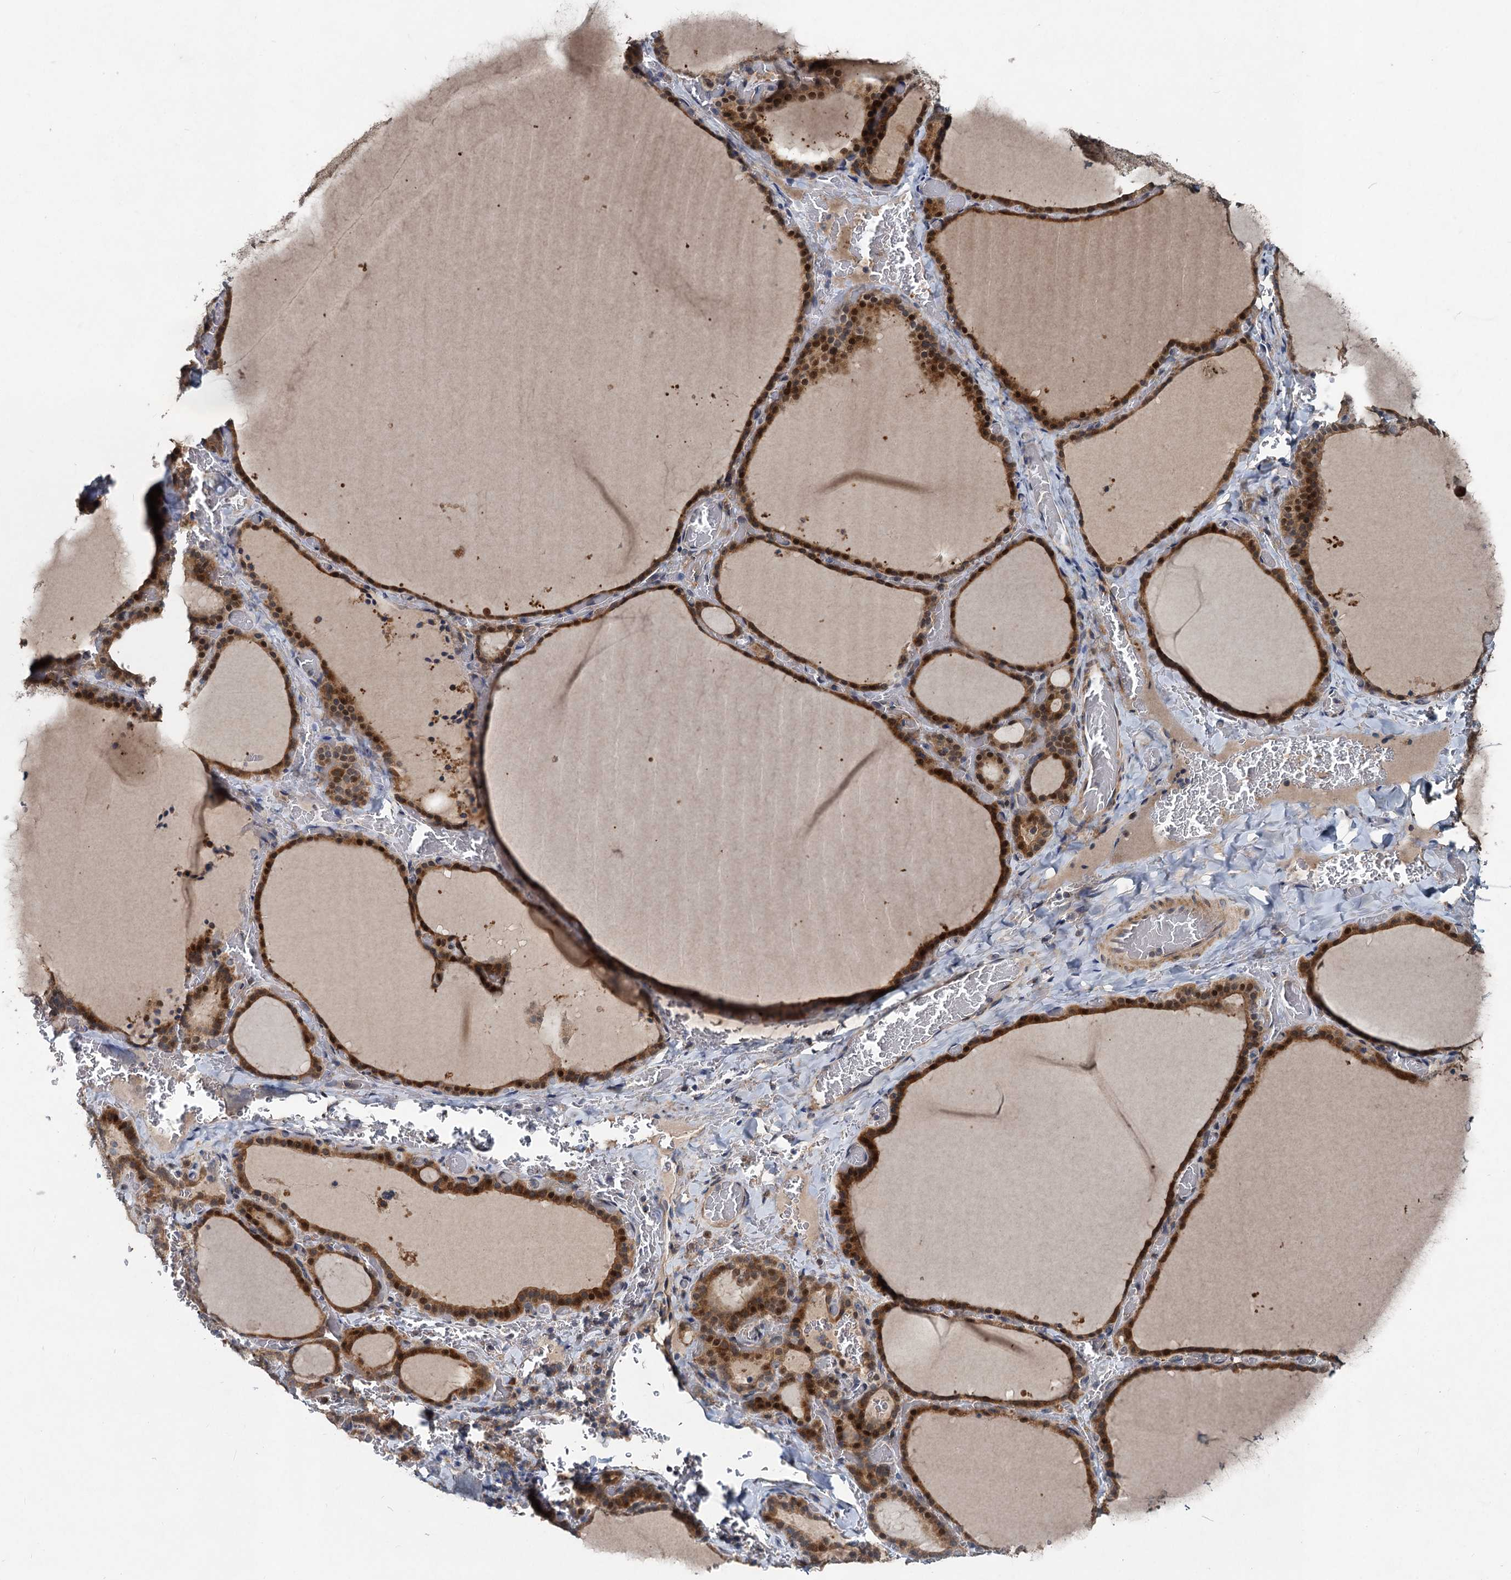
{"staining": {"intensity": "strong", "quantity": ">75%", "location": "cytoplasmic/membranous,nuclear"}, "tissue": "thyroid gland", "cell_type": "Glandular cells", "image_type": "normal", "snomed": [{"axis": "morphology", "description": "Normal tissue, NOS"}, {"axis": "topography", "description": "Thyroid gland"}], "caption": "Brown immunohistochemical staining in benign thyroid gland demonstrates strong cytoplasmic/membranous,nuclear expression in about >75% of glandular cells.", "gene": "OTUB1", "patient": {"sex": "female", "age": 39}}